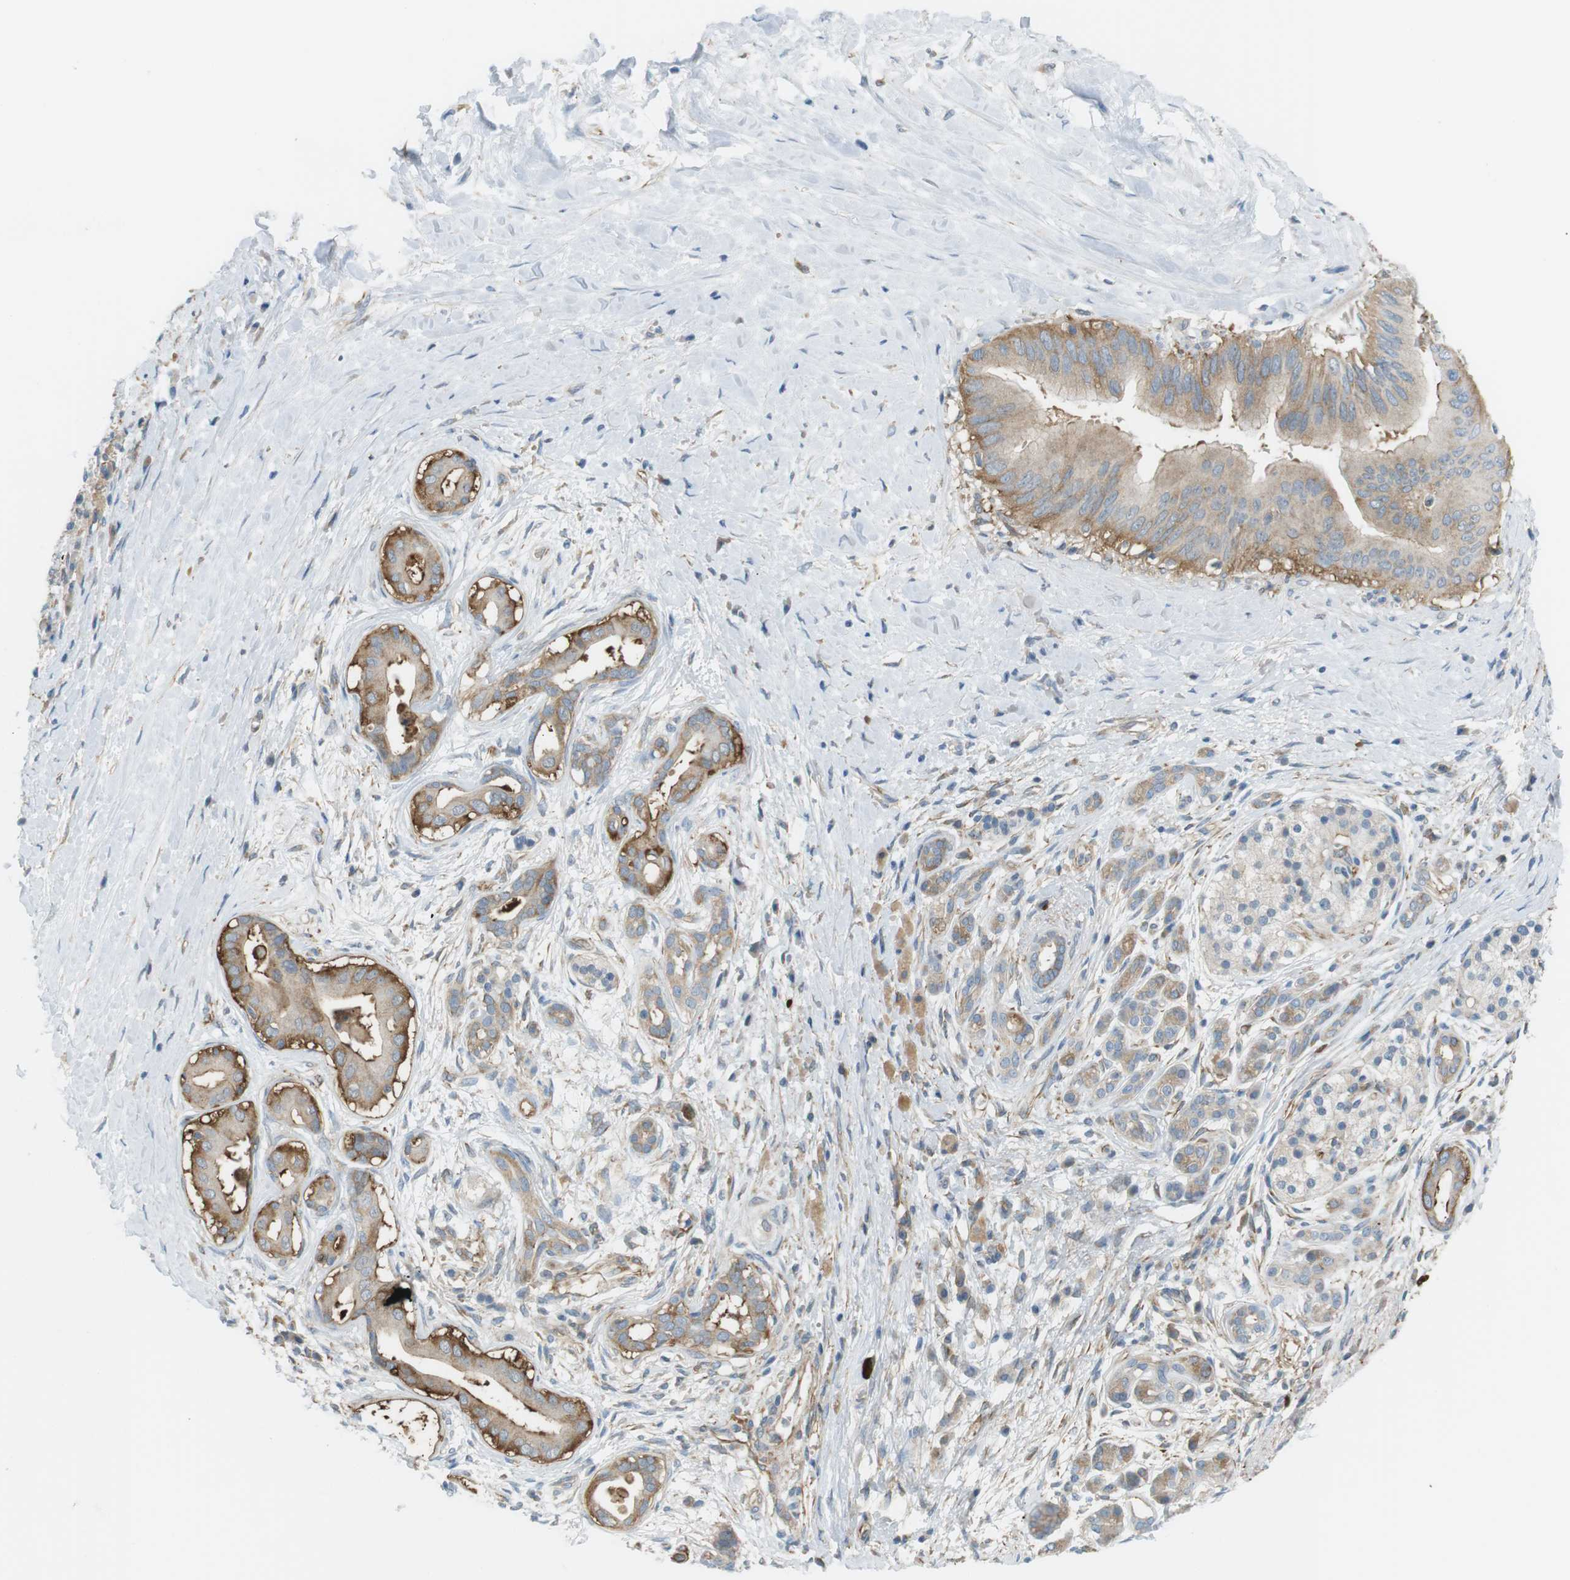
{"staining": {"intensity": "moderate", "quantity": ">75%", "location": "cytoplasmic/membranous"}, "tissue": "pancreatic cancer", "cell_type": "Tumor cells", "image_type": "cancer", "snomed": [{"axis": "morphology", "description": "Adenocarcinoma, NOS"}, {"axis": "topography", "description": "Pancreas"}], "caption": "Immunohistochemical staining of human pancreatic adenocarcinoma shows moderate cytoplasmic/membranous protein expression in about >75% of tumor cells. (Brightfield microscopy of DAB IHC at high magnification).", "gene": "PEPD", "patient": {"sex": "male", "age": 55}}